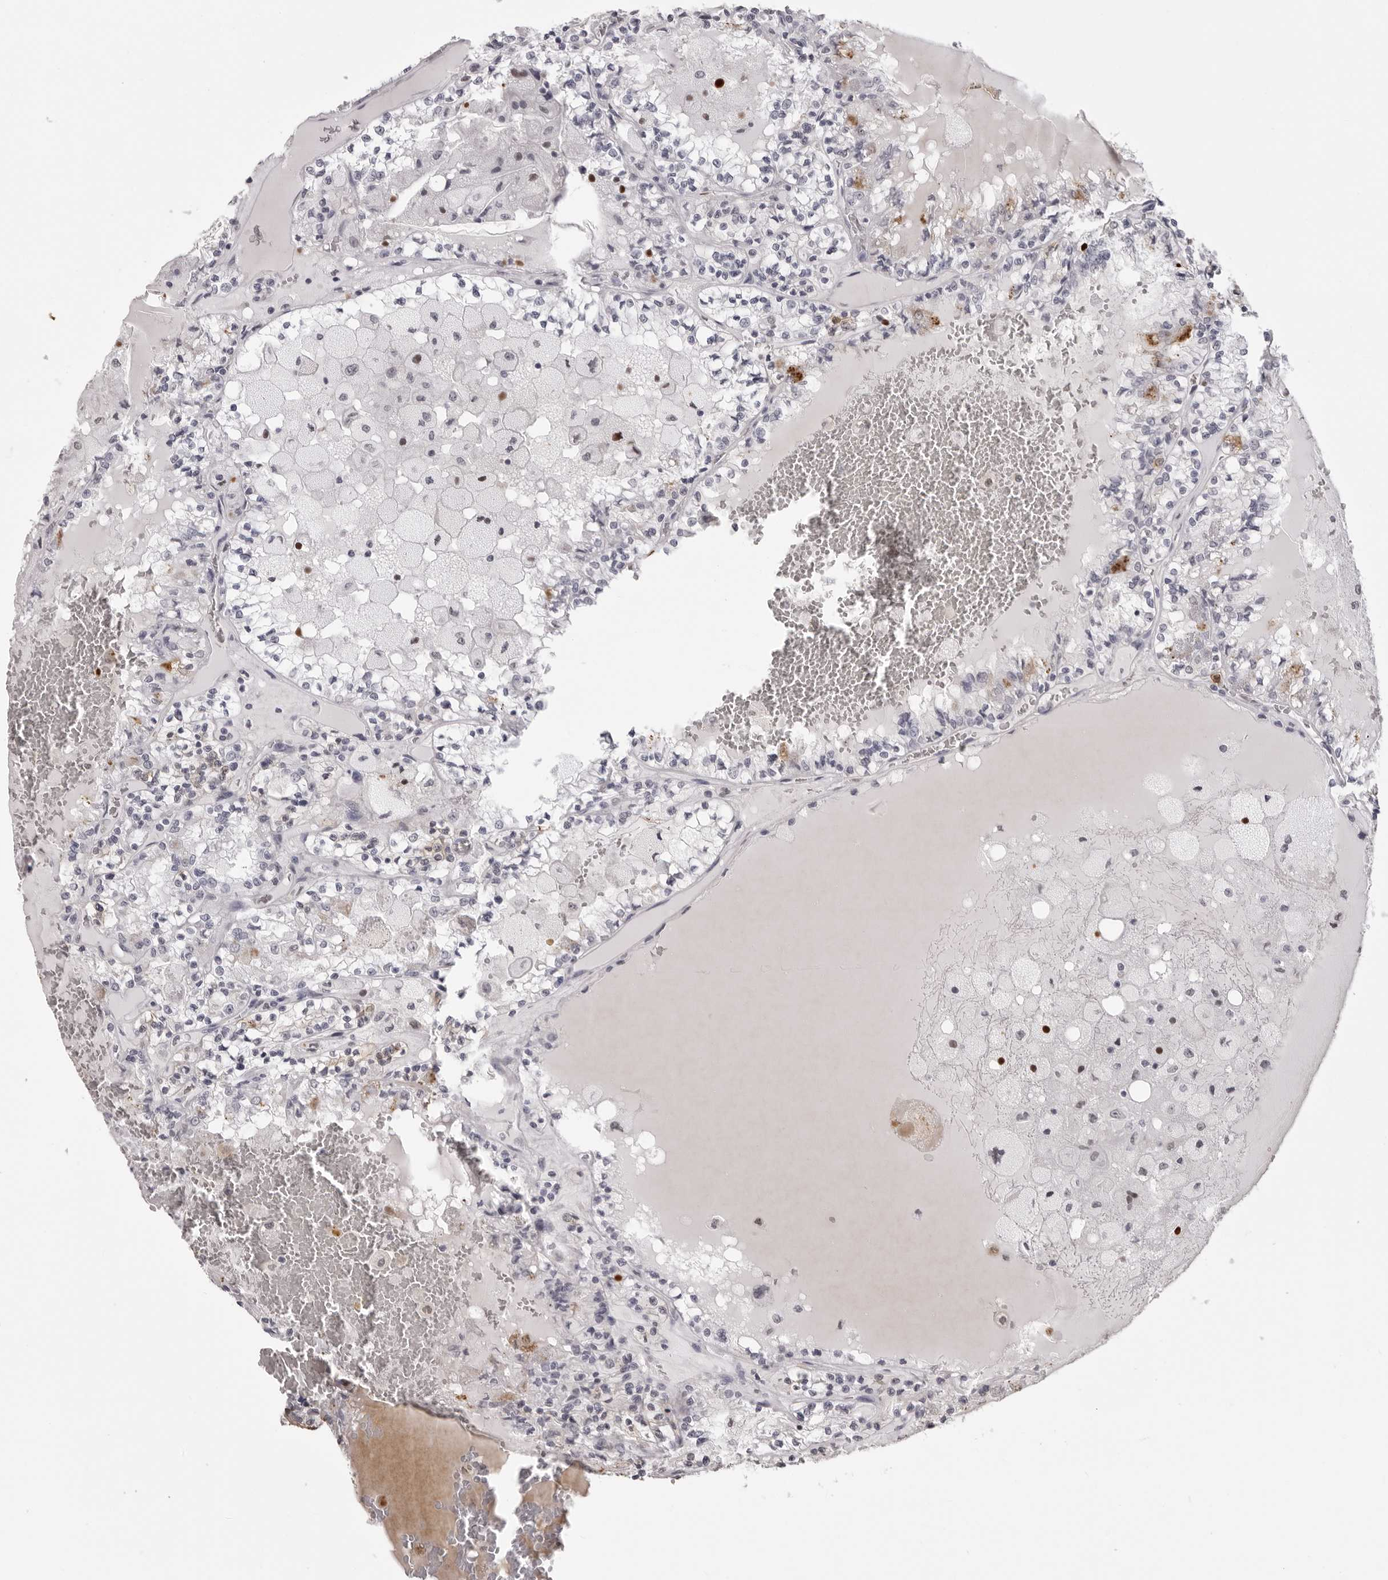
{"staining": {"intensity": "moderate", "quantity": "<25%", "location": "cytoplasmic/membranous"}, "tissue": "renal cancer", "cell_type": "Tumor cells", "image_type": "cancer", "snomed": [{"axis": "morphology", "description": "Adenocarcinoma, NOS"}, {"axis": "topography", "description": "Kidney"}], "caption": "Immunohistochemical staining of renal adenocarcinoma displays moderate cytoplasmic/membranous protein staining in about <25% of tumor cells. The staining was performed using DAB to visualize the protein expression in brown, while the nuclei were stained in blue with hematoxylin (Magnification: 20x).", "gene": "IL31", "patient": {"sex": "female", "age": 56}}